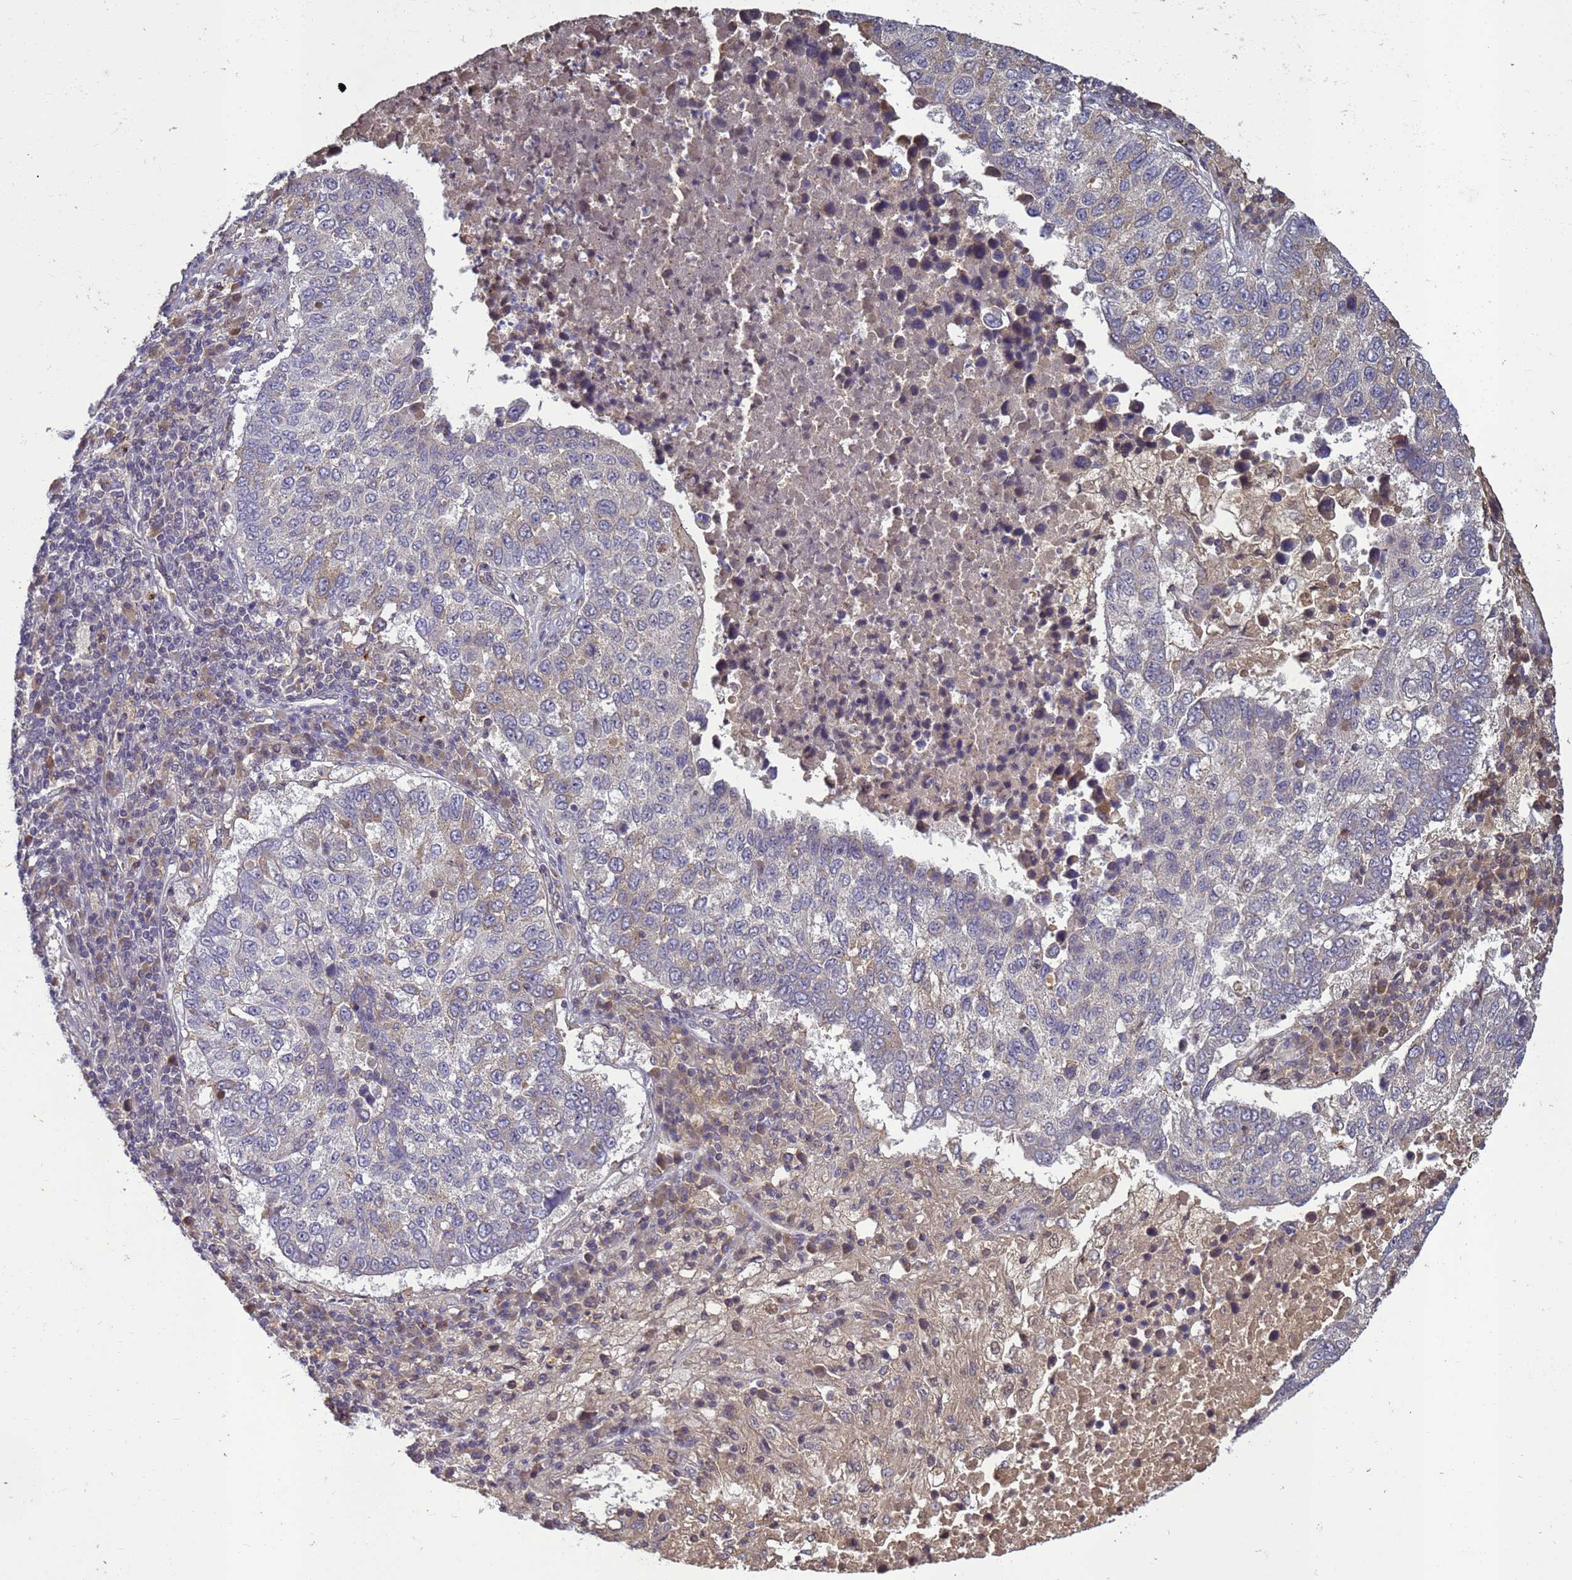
{"staining": {"intensity": "weak", "quantity": "<25%", "location": "cytoplasmic/membranous"}, "tissue": "lung cancer", "cell_type": "Tumor cells", "image_type": "cancer", "snomed": [{"axis": "morphology", "description": "Squamous cell carcinoma, NOS"}, {"axis": "topography", "description": "Lung"}], "caption": "DAB immunohistochemical staining of human lung cancer demonstrates no significant positivity in tumor cells.", "gene": "TMEM74B", "patient": {"sex": "male", "age": 73}}